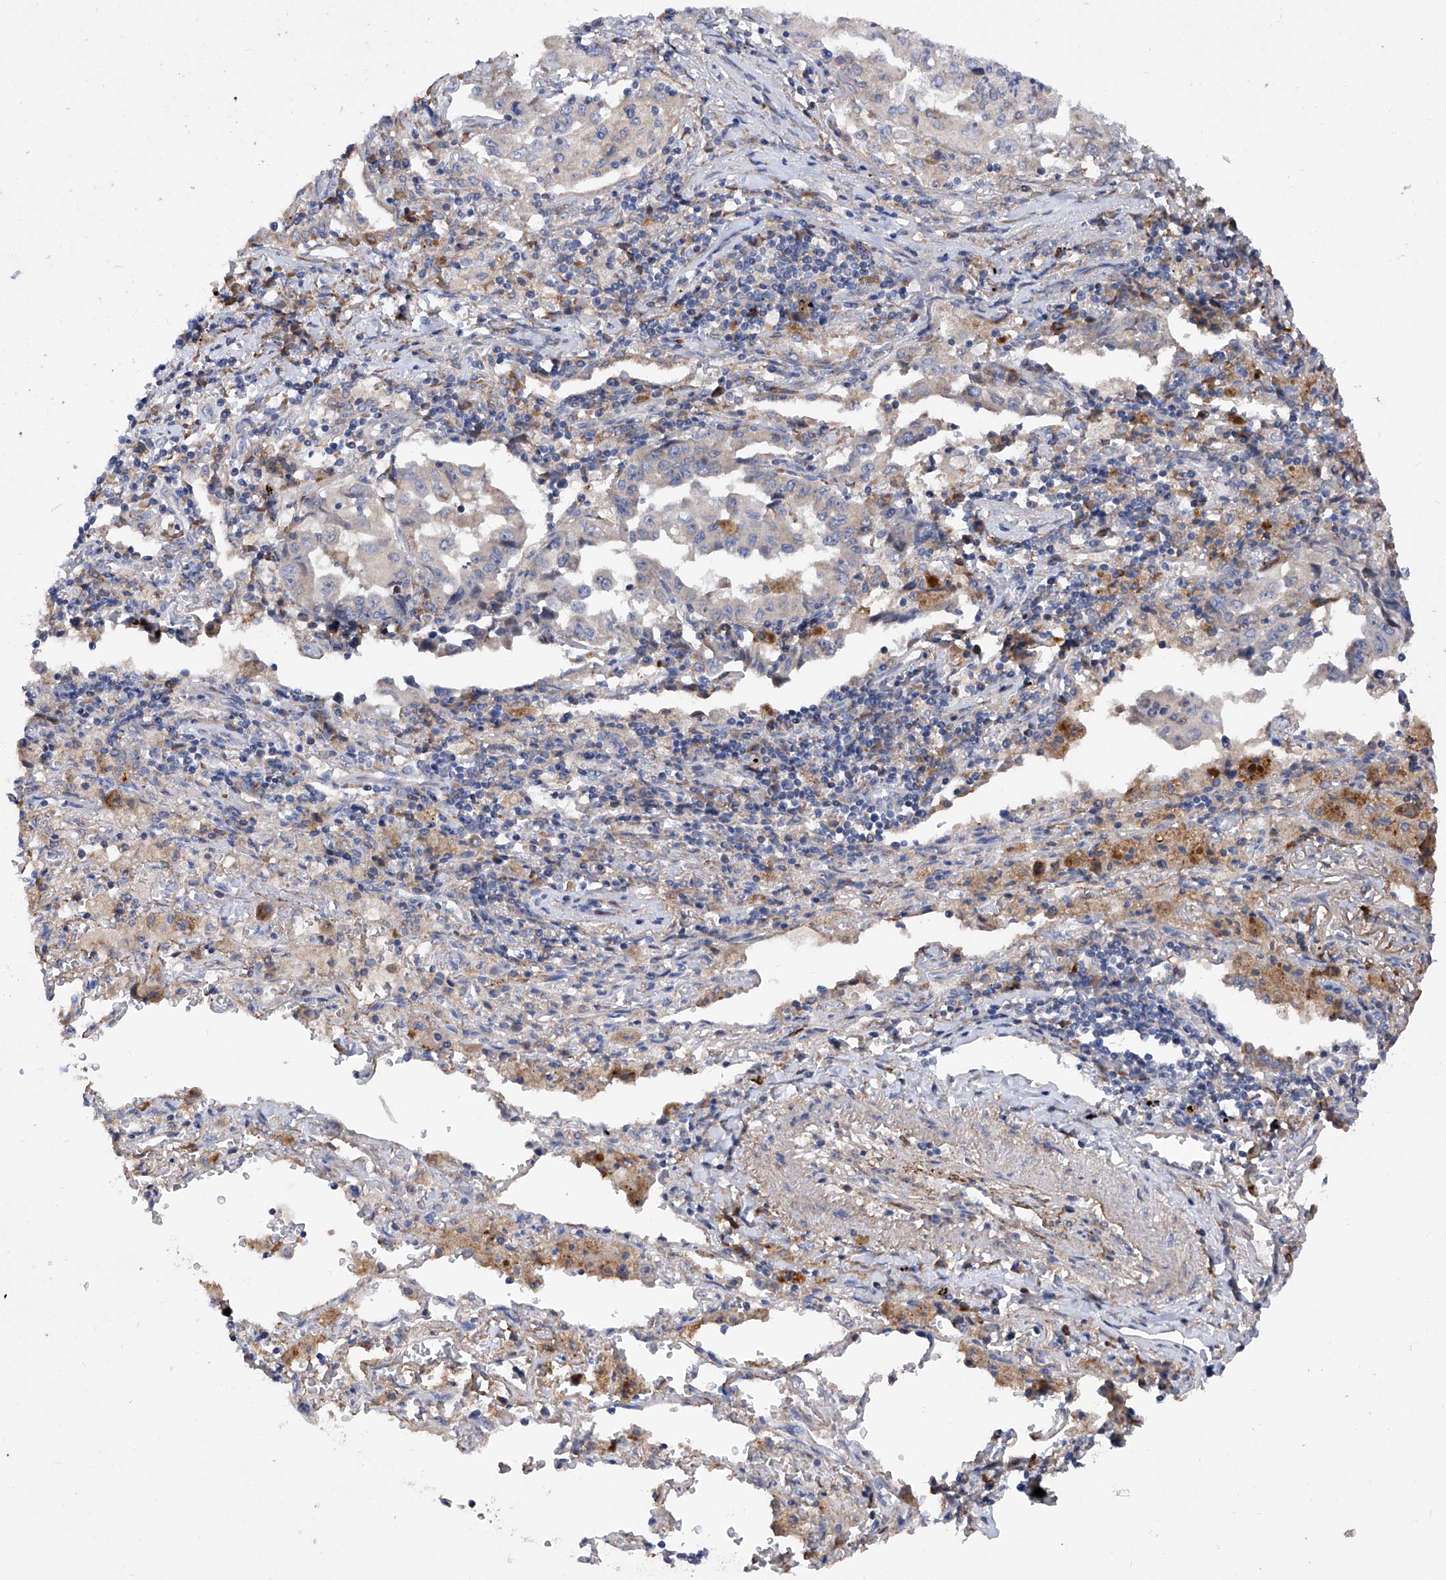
{"staining": {"intensity": "negative", "quantity": "none", "location": "none"}, "tissue": "lung cancer", "cell_type": "Tumor cells", "image_type": "cancer", "snomed": [{"axis": "morphology", "description": "Adenocarcinoma, NOS"}, {"axis": "topography", "description": "Lung"}], "caption": "This is an IHC photomicrograph of human adenocarcinoma (lung). There is no positivity in tumor cells.", "gene": "INPP5B", "patient": {"sex": "female", "age": 51}}